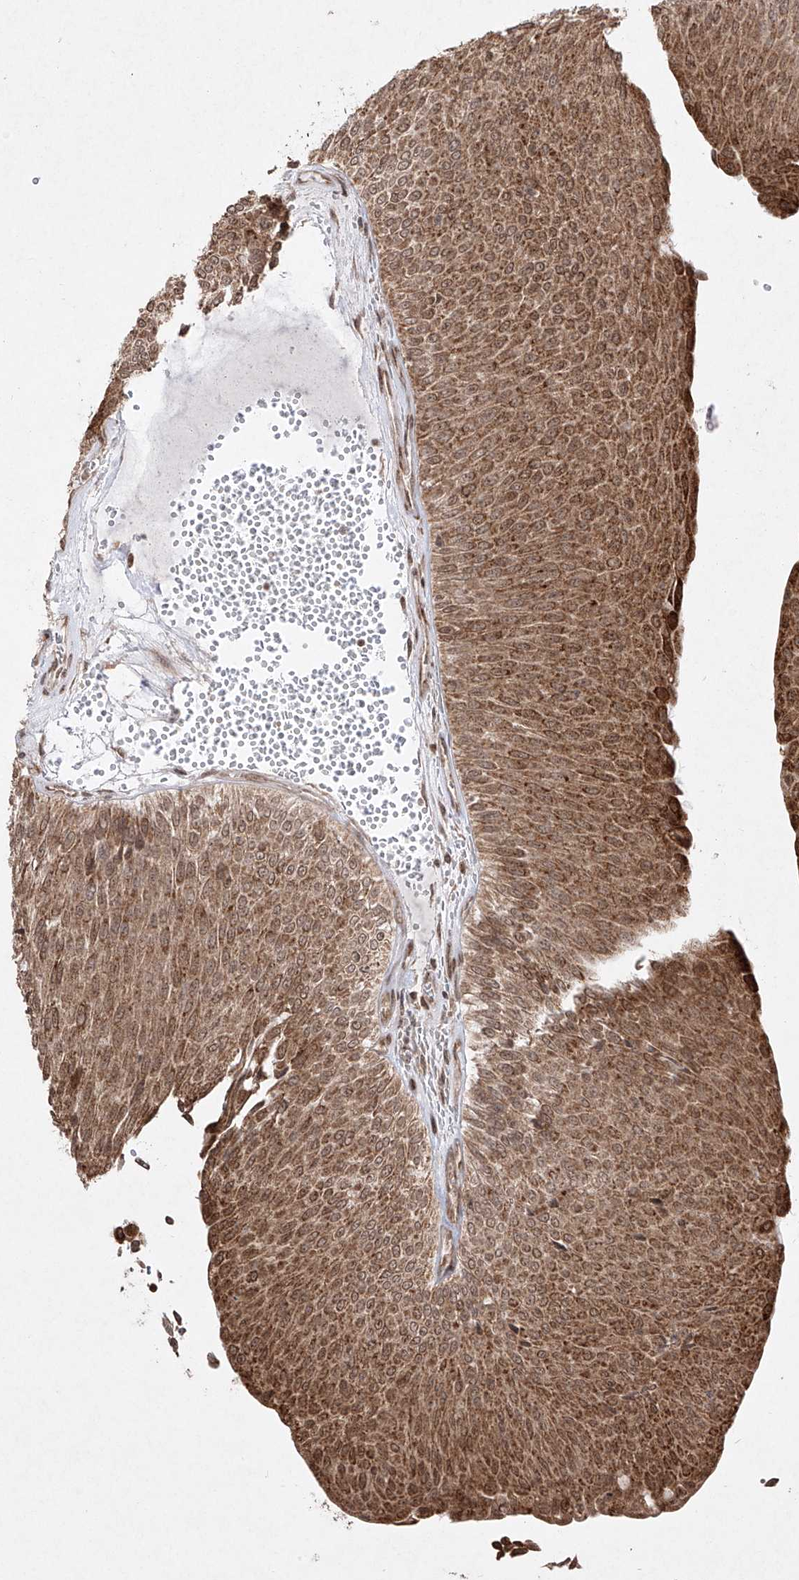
{"staining": {"intensity": "moderate", "quantity": ">75%", "location": "cytoplasmic/membranous,nuclear"}, "tissue": "urothelial cancer", "cell_type": "Tumor cells", "image_type": "cancer", "snomed": [{"axis": "morphology", "description": "Urothelial carcinoma, Low grade"}, {"axis": "topography", "description": "Urinary bladder"}], "caption": "The image displays staining of urothelial cancer, revealing moderate cytoplasmic/membranous and nuclear protein staining (brown color) within tumor cells.", "gene": "SNRNP27", "patient": {"sex": "male", "age": 78}}